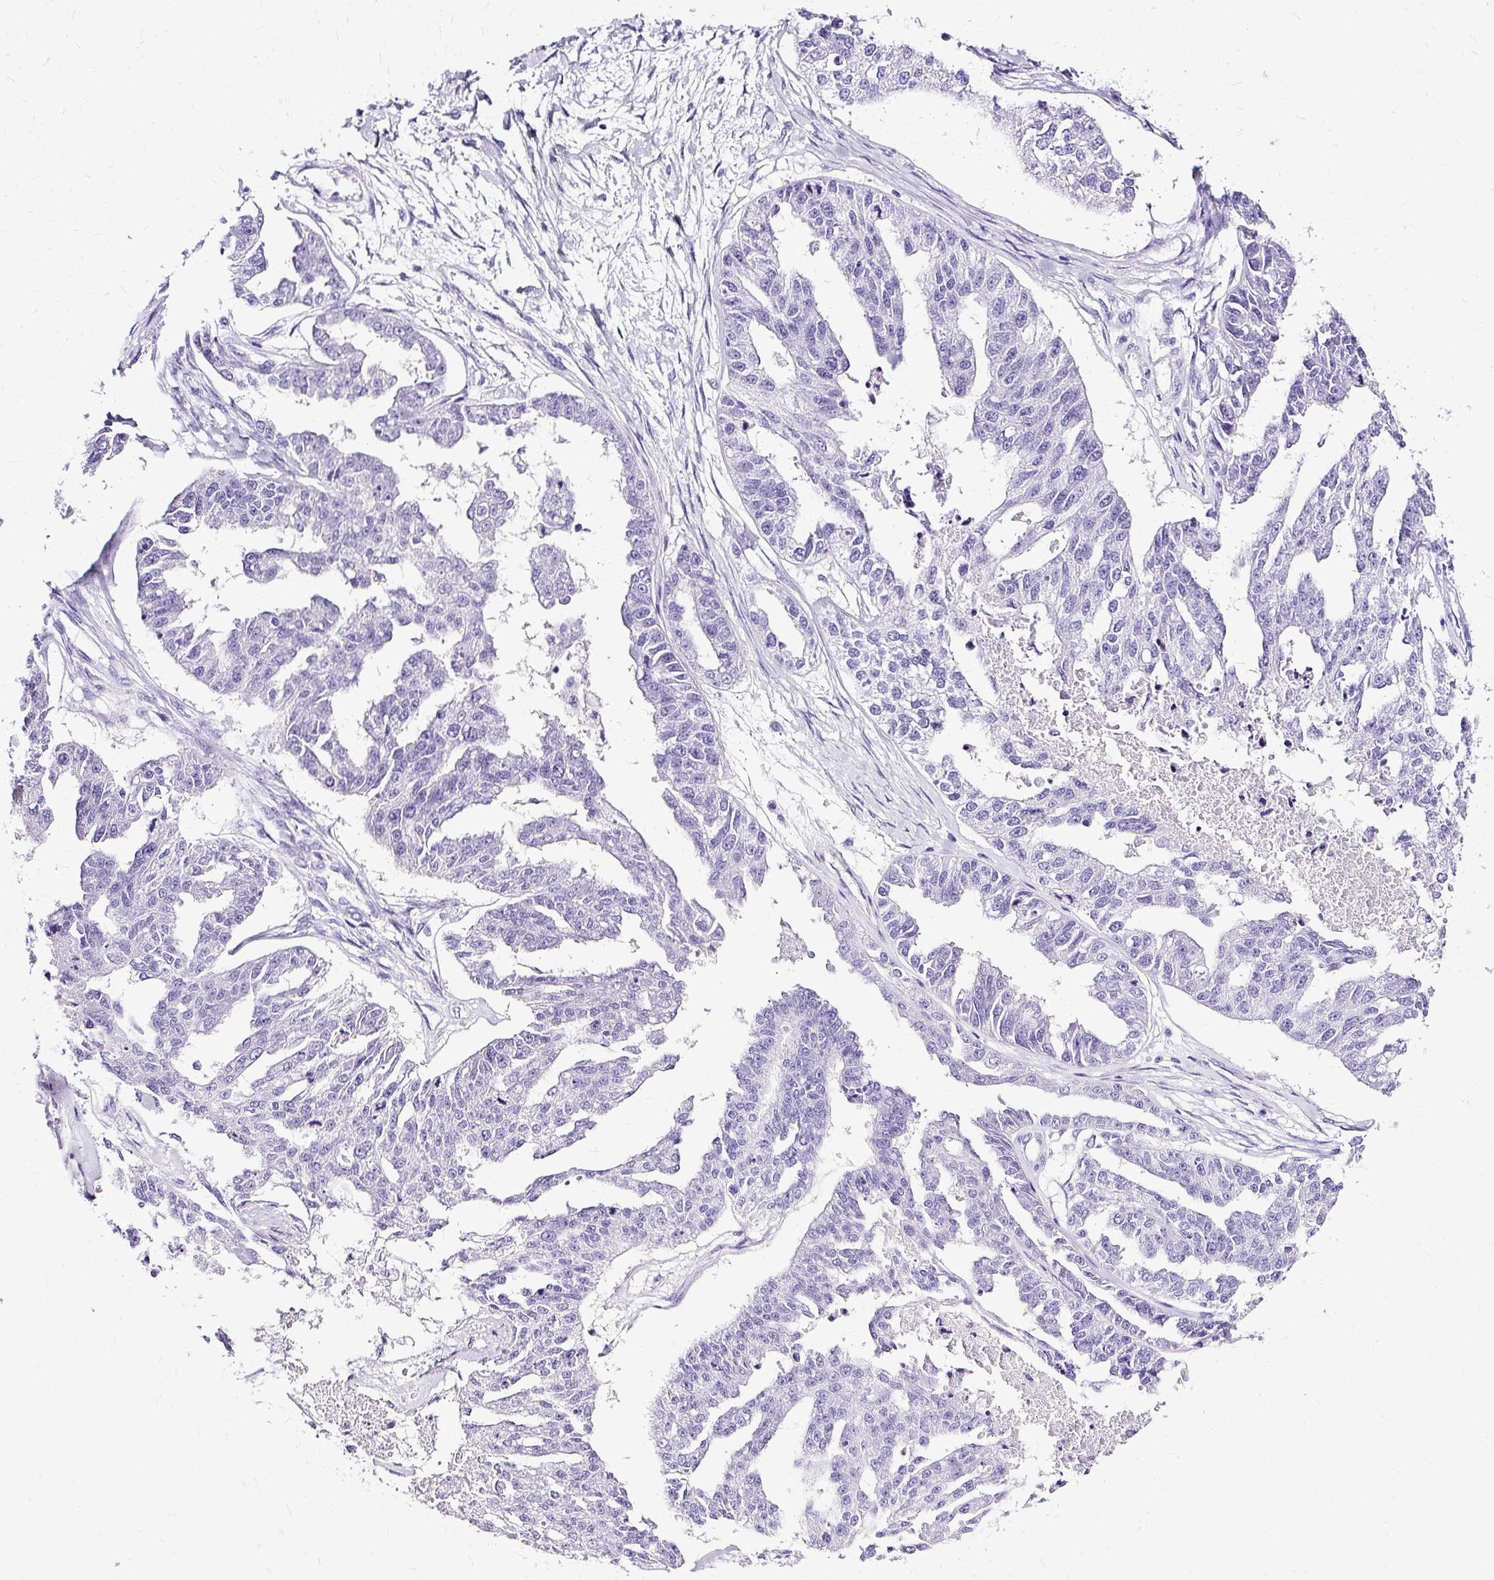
{"staining": {"intensity": "negative", "quantity": "none", "location": "none"}, "tissue": "ovarian cancer", "cell_type": "Tumor cells", "image_type": "cancer", "snomed": [{"axis": "morphology", "description": "Cystadenocarcinoma, serous, NOS"}, {"axis": "topography", "description": "Ovary"}], "caption": "Immunohistochemistry (IHC) image of neoplastic tissue: human ovarian cancer (serous cystadenocarcinoma) stained with DAB demonstrates no significant protein positivity in tumor cells. (Brightfield microscopy of DAB (3,3'-diaminobenzidine) immunohistochemistry at high magnification).", "gene": "SLC8A2", "patient": {"sex": "female", "age": 58}}